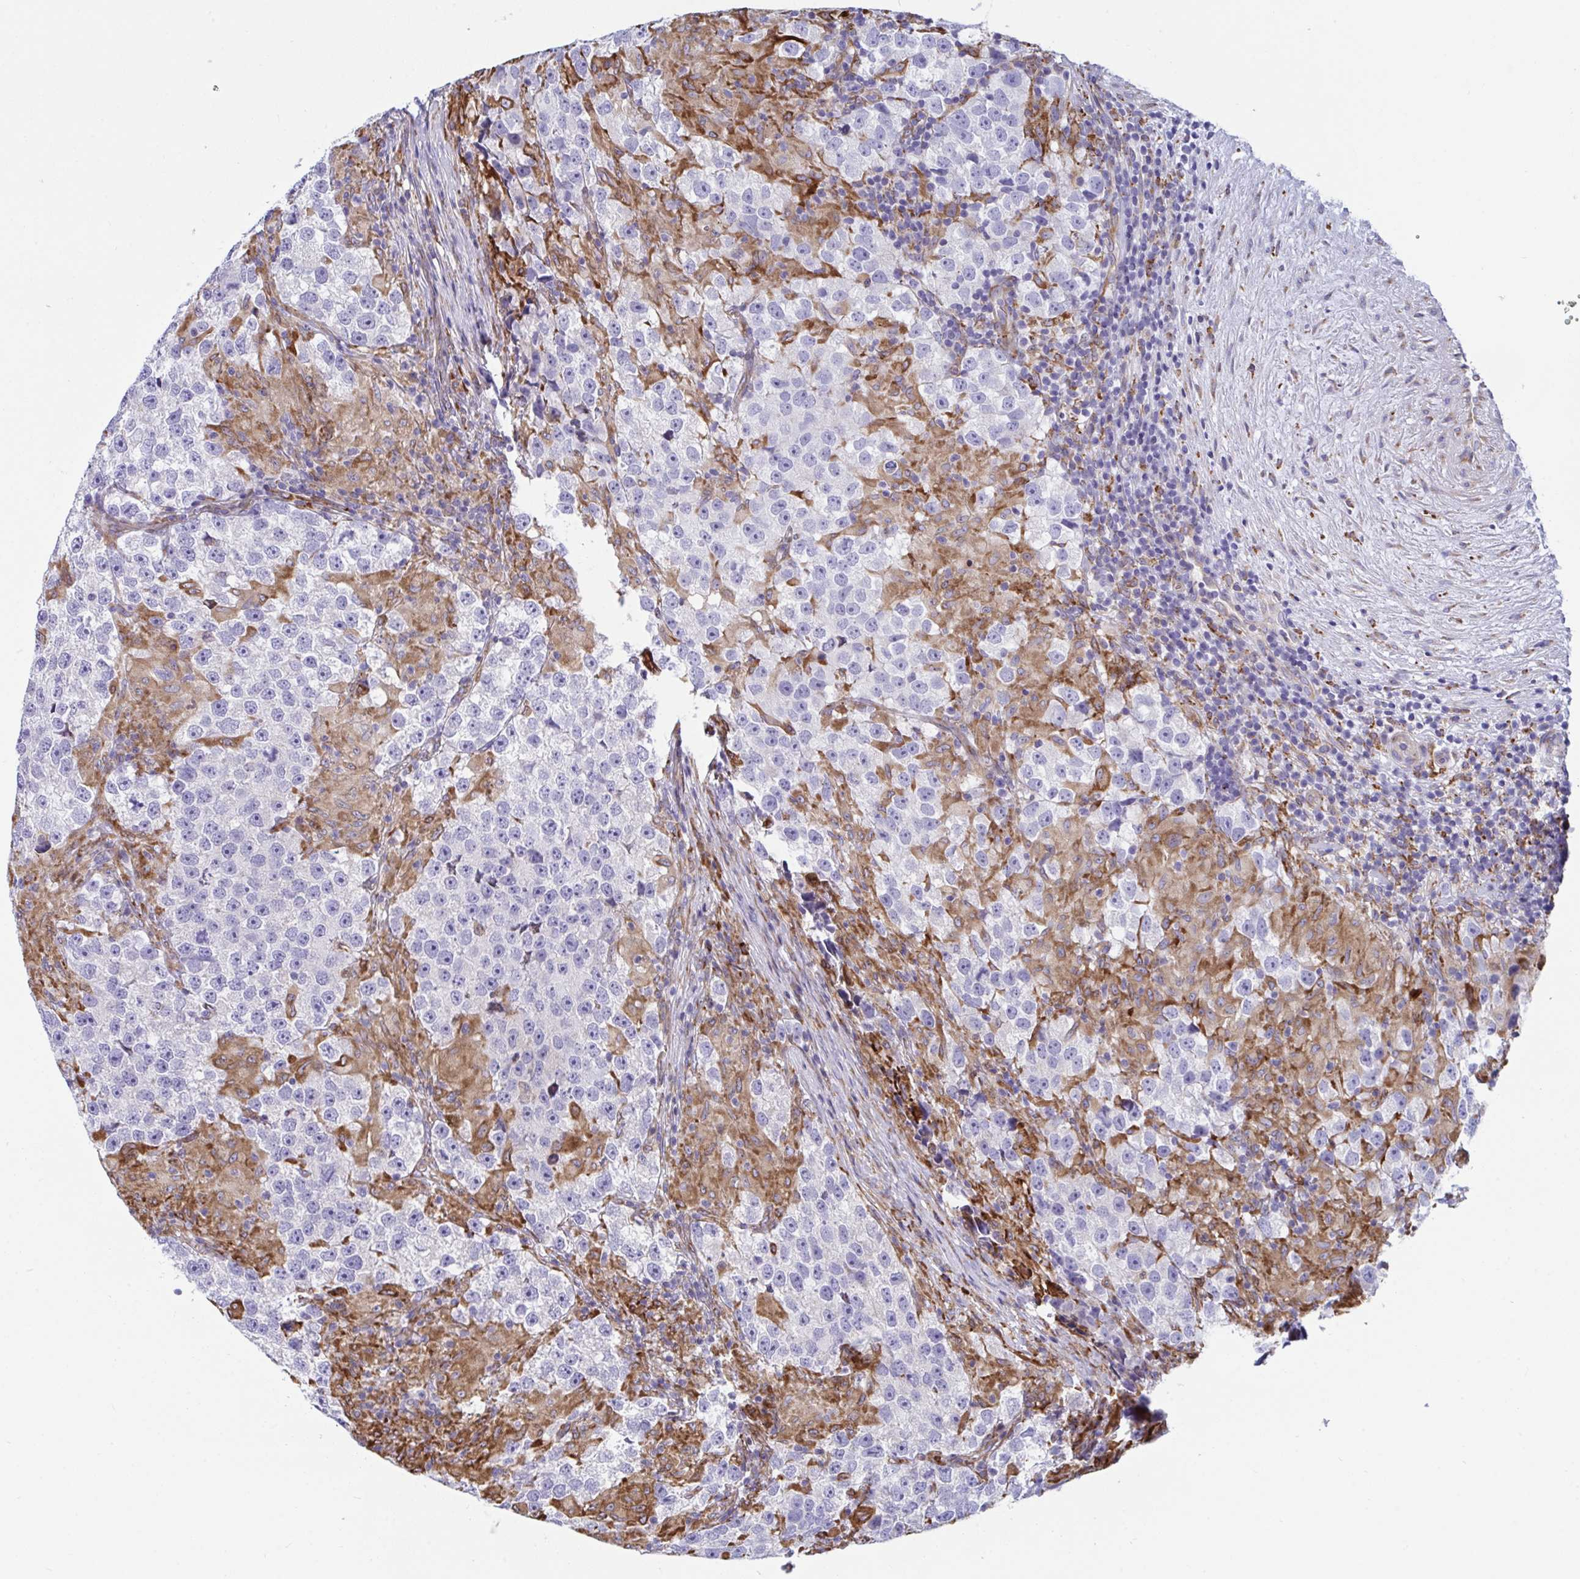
{"staining": {"intensity": "negative", "quantity": "none", "location": "none"}, "tissue": "testis cancer", "cell_type": "Tumor cells", "image_type": "cancer", "snomed": [{"axis": "morphology", "description": "Seminoma, NOS"}, {"axis": "topography", "description": "Testis"}], "caption": "Photomicrograph shows no protein positivity in tumor cells of testis cancer tissue.", "gene": "PEAK3", "patient": {"sex": "male", "age": 46}}